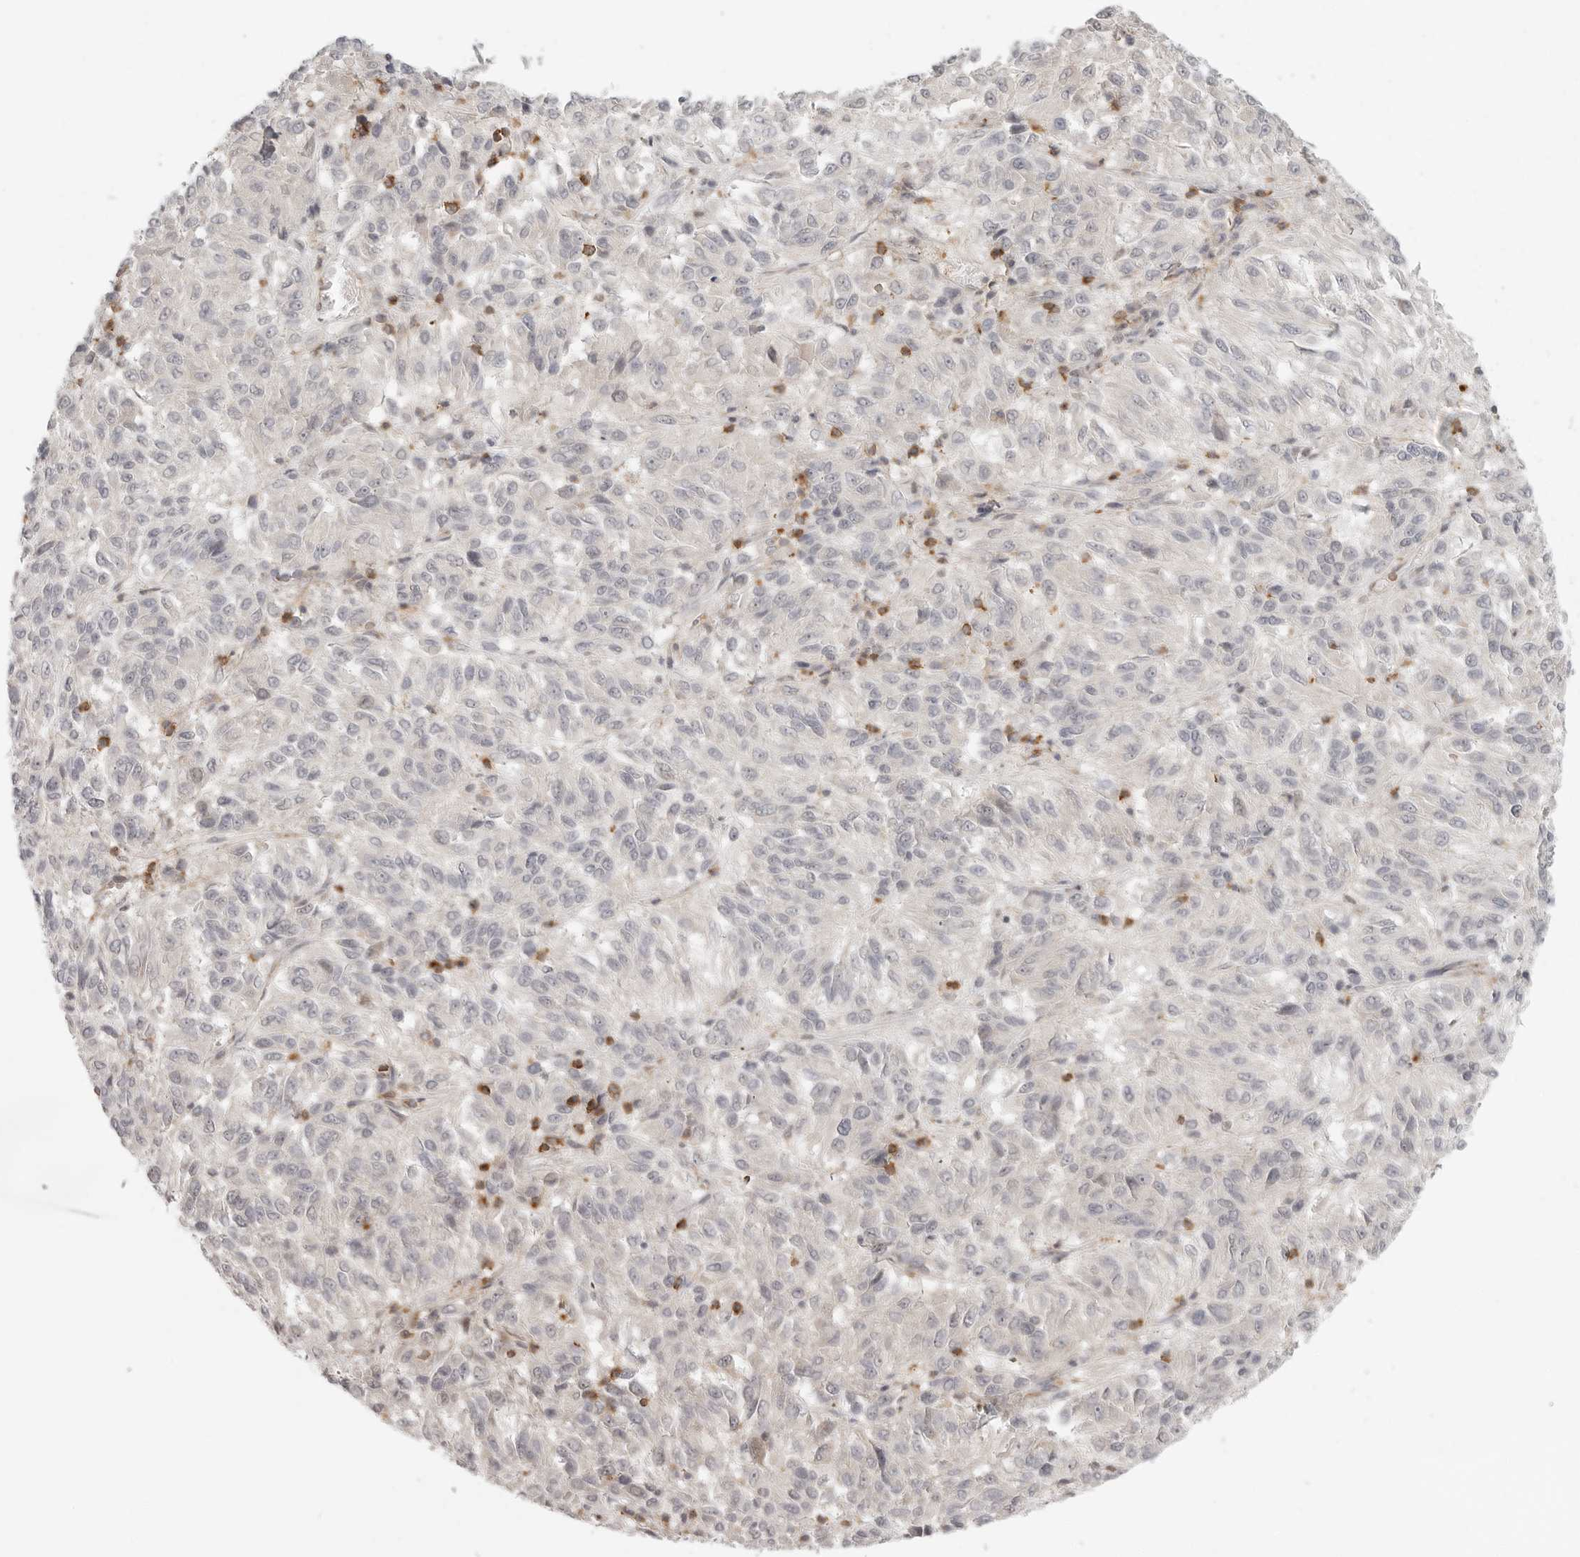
{"staining": {"intensity": "moderate", "quantity": "<25%", "location": "cytoplasmic/membranous"}, "tissue": "melanoma", "cell_type": "Tumor cells", "image_type": "cancer", "snomed": [{"axis": "morphology", "description": "Malignant melanoma, Metastatic site"}, {"axis": "topography", "description": "Lung"}], "caption": "Moderate cytoplasmic/membranous protein positivity is present in about <25% of tumor cells in malignant melanoma (metastatic site). The staining was performed using DAB, with brown indicating positive protein expression. Nuclei are stained blue with hematoxylin.", "gene": "SH3KBP1", "patient": {"sex": "male", "age": 64}}